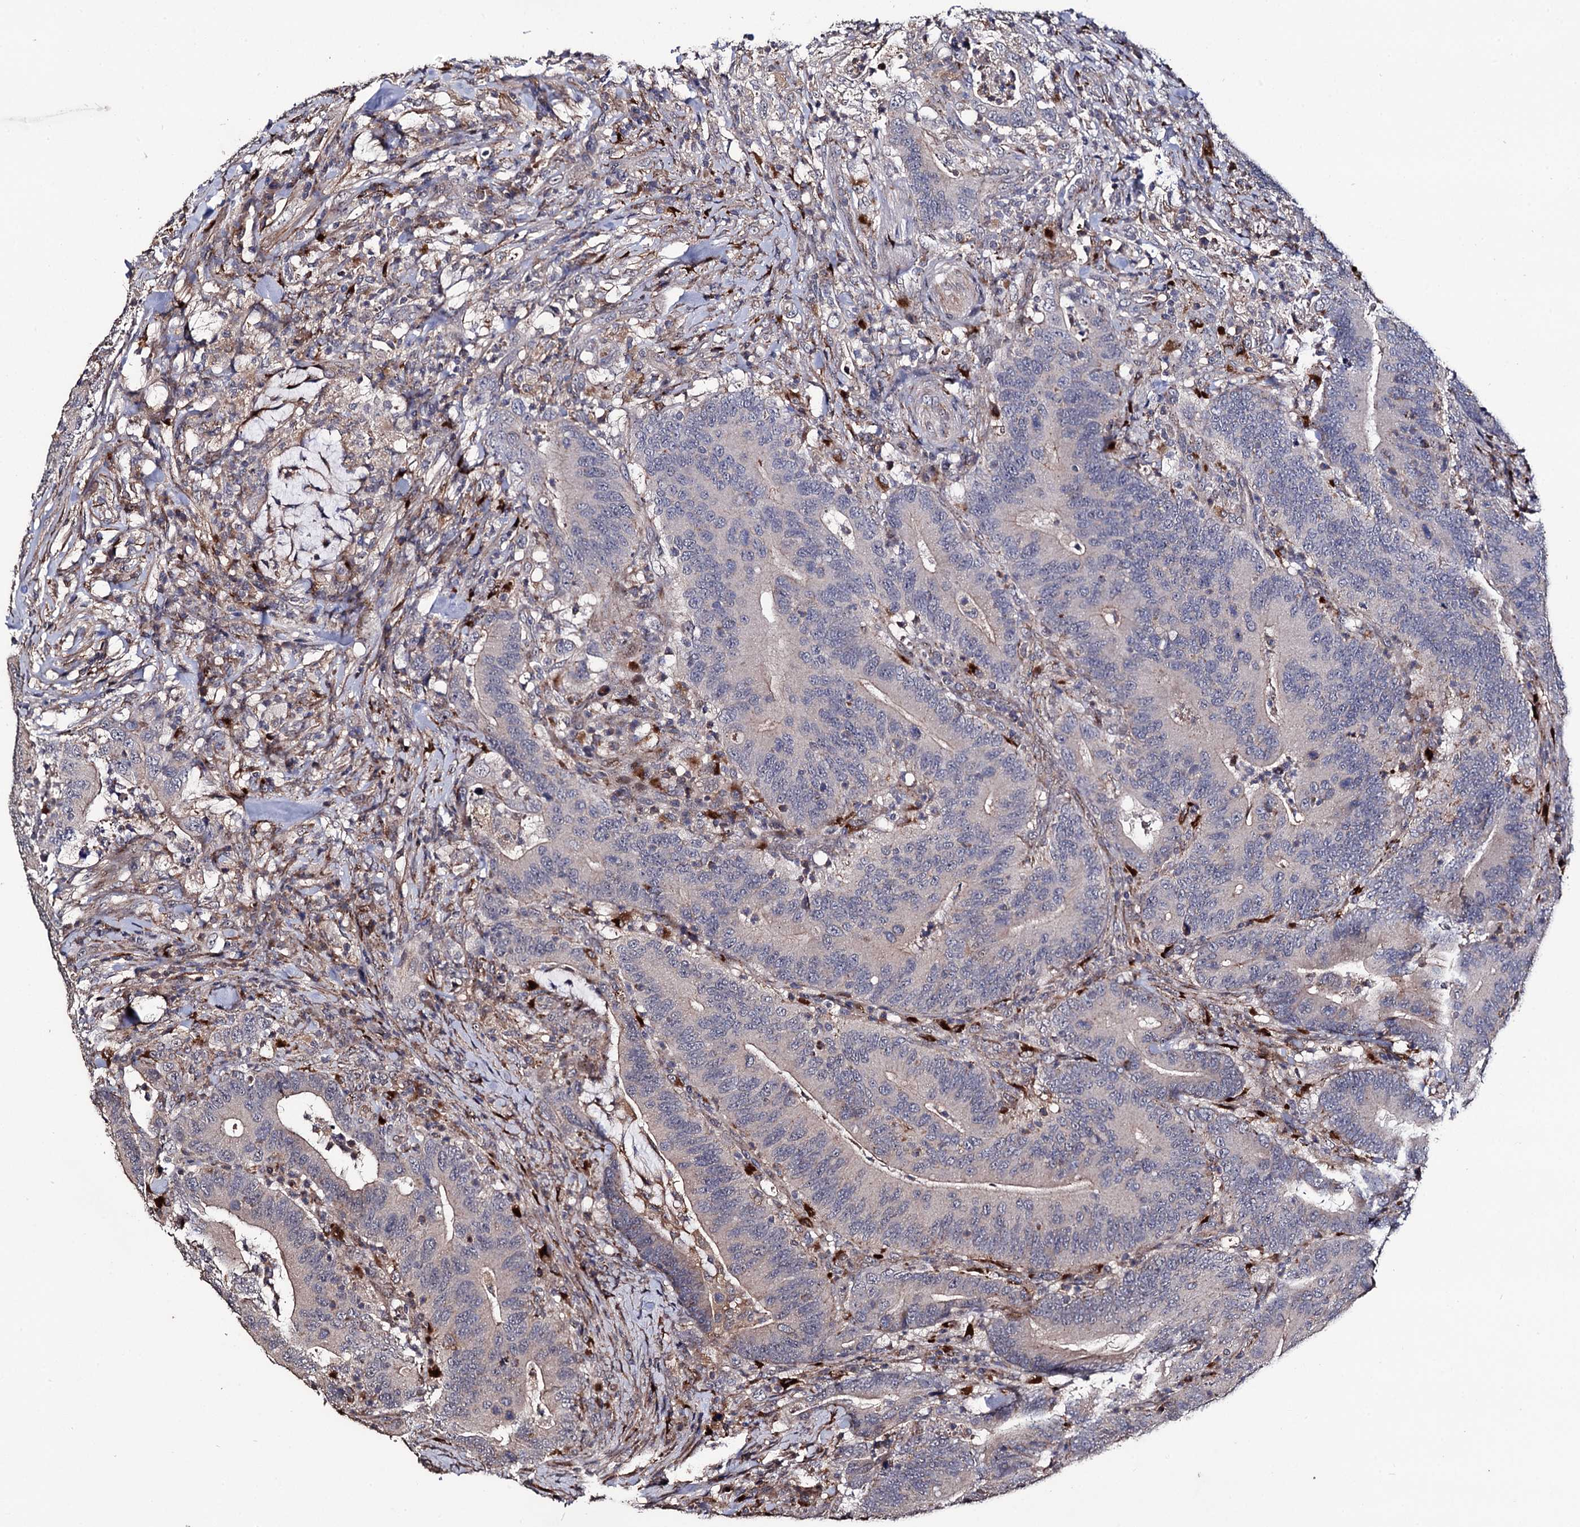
{"staining": {"intensity": "negative", "quantity": "none", "location": "none"}, "tissue": "colorectal cancer", "cell_type": "Tumor cells", "image_type": "cancer", "snomed": [{"axis": "morphology", "description": "Adenocarcinoma, NOS"}, {"axis": "topography", "description": "Colon"}], "caption": "Immunohistochemistry (IHC) photomicrograph of neoplastic tissue: adenocarcinoma (colorectal) stained with DAB (3,3'-diaminobenzidine) demonstrates no significant protein staining in tumor cells. (DAB (3,3'-diaminobenzidine) IHC with hematoxylin counter stain).", "gene": "MICAL2", "patient": {"sex": "female", "age": 66}}